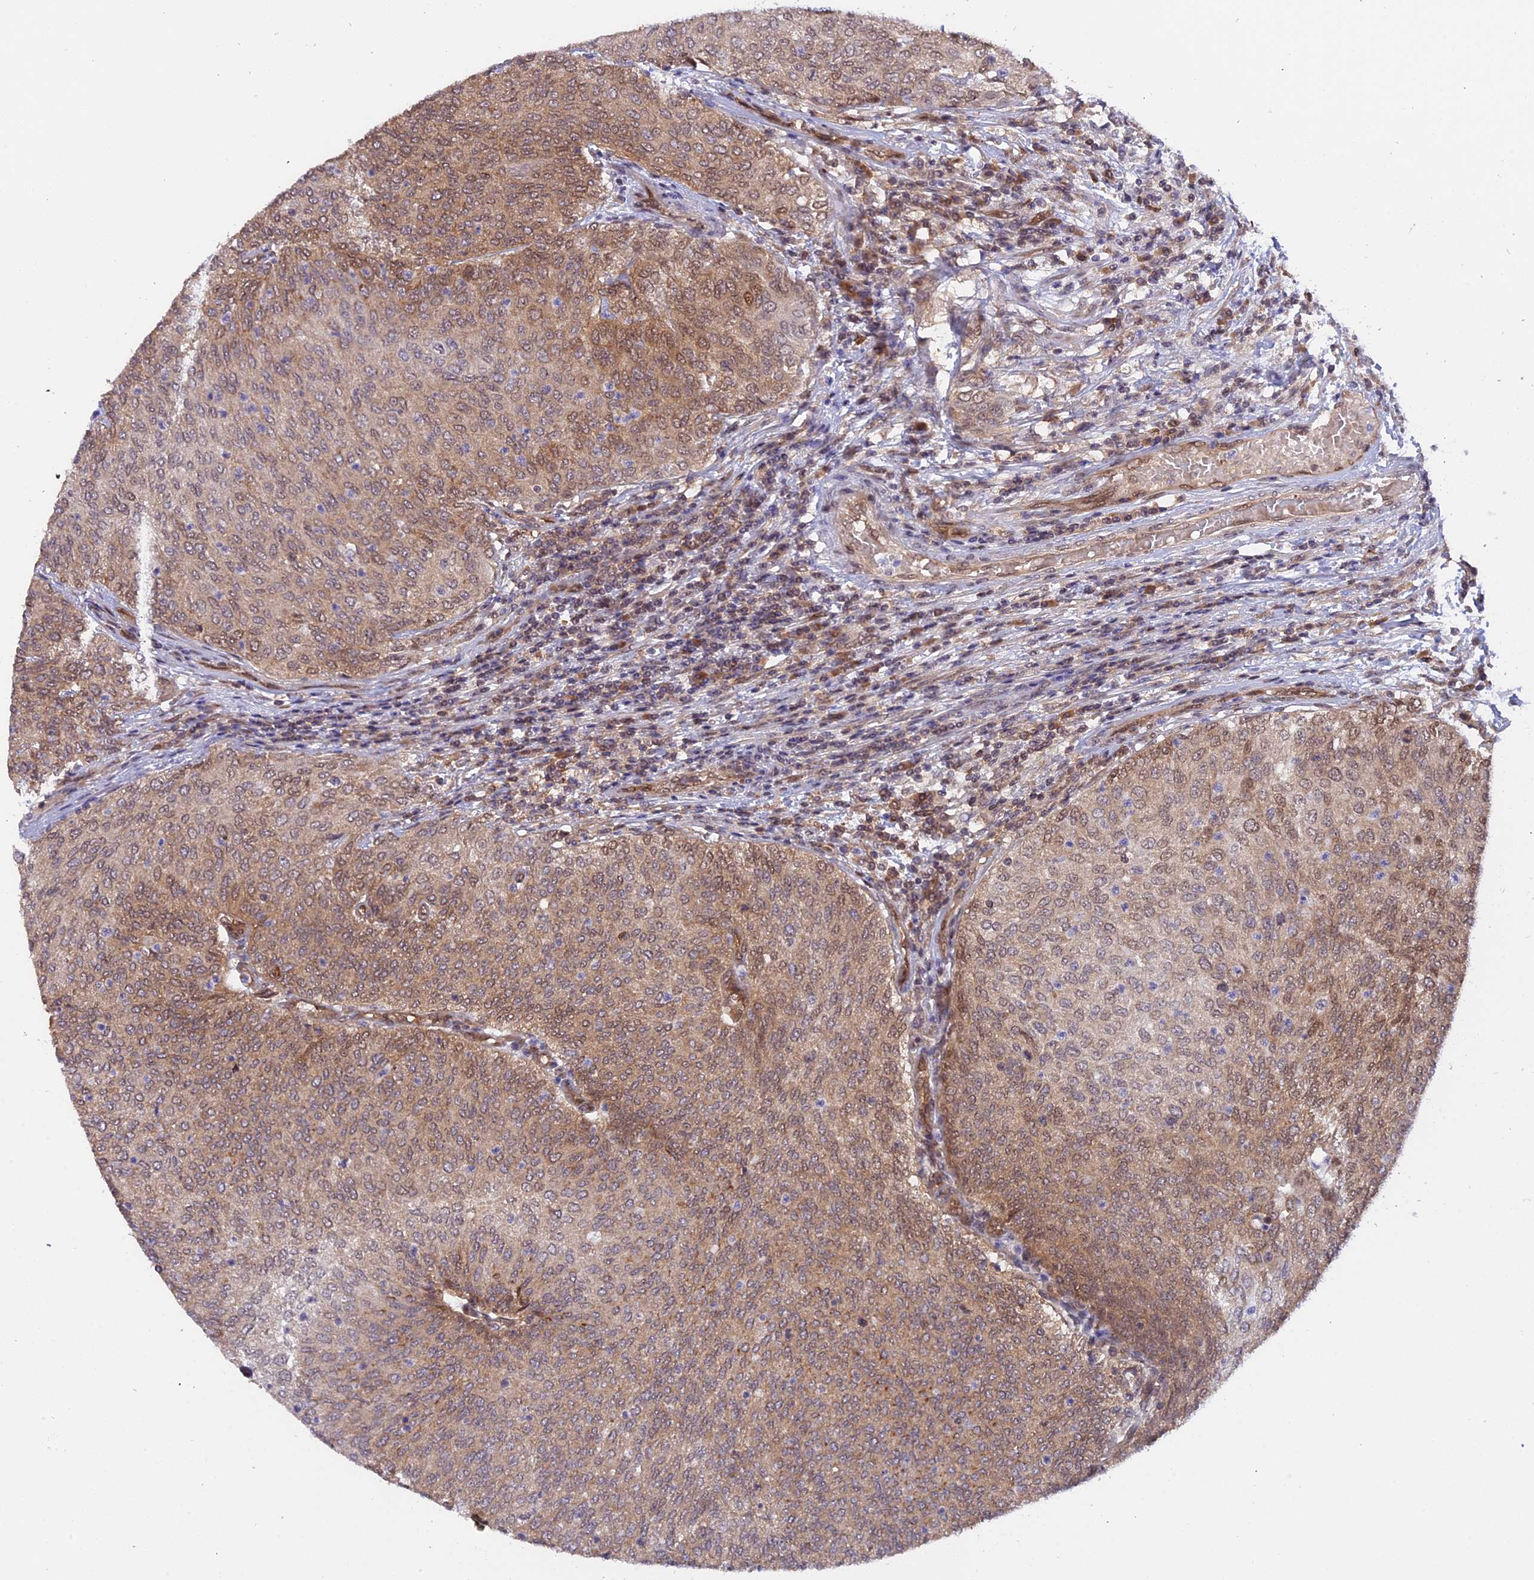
{"staining": {"intensity": "moderate", "quantity": "25%-75%", "location": "cytoplasmic/membranous,nuclear"}, "tissue": "urothelial cancer", "cell_type": "Tumor cells", "image_type": "cancer", "snomed": [{"axis": "morphology", "description": "Urothelial carcinoma, Low grade"}, {"axis": "topography", "description": "Urinary bladder"}], "caption": "A high-resolution photomicrograph shows IHC staining of urothelial carcinoma (low-grade), which exhibits moderate cytoplasmic/membranous and nuclear positivity in about 25%-75% of tumor cells. (IHC, brightfield microscopy, high magnification).", "gene": "ZNF428", "patient": {"sex": "female", "age": 79}}